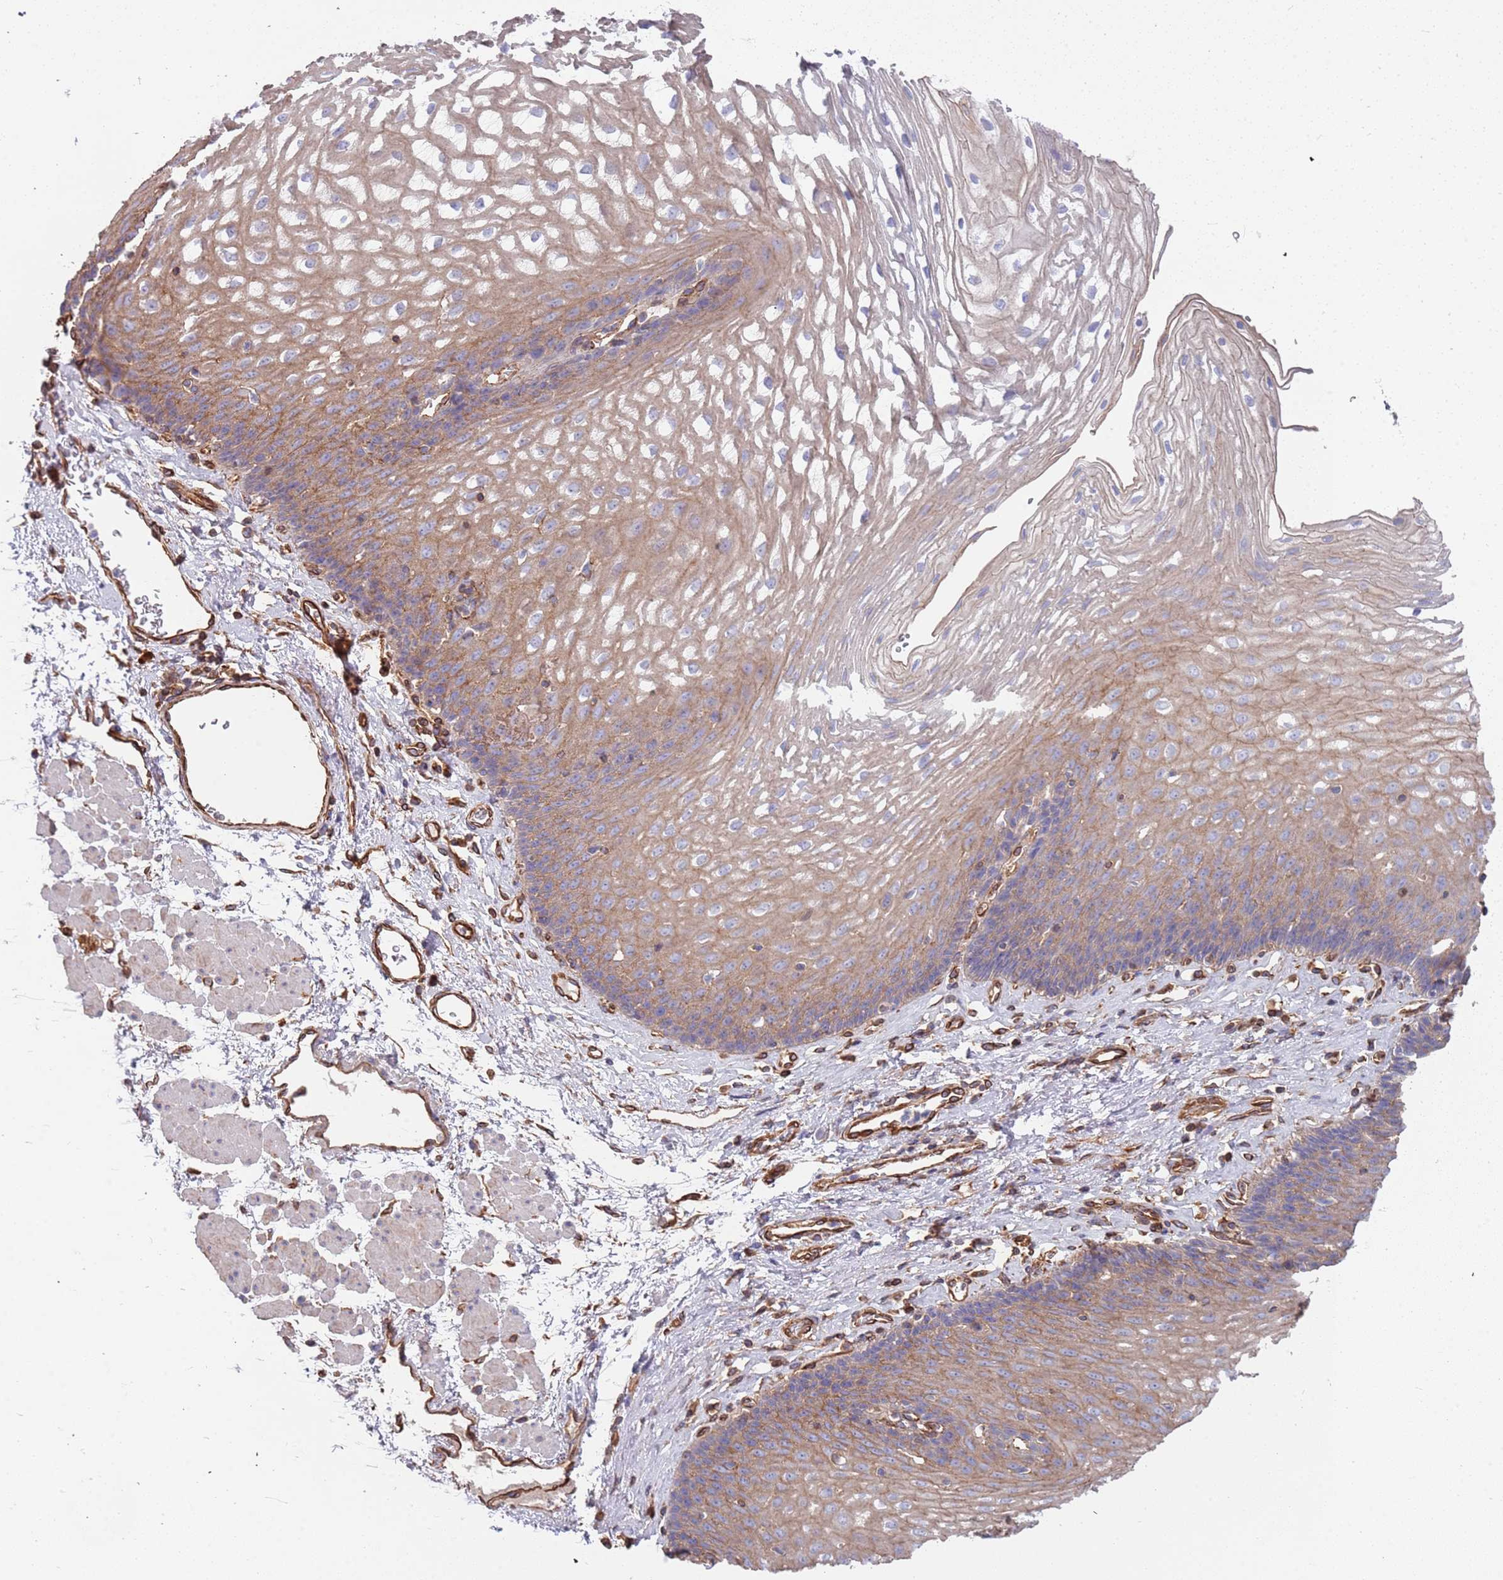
{"staining": {"intensity": "weak", "quantity": "25%-75%", "location": "cytoplasmic/membranous"}, "tissue": "esophagus", "cell_type": "Squamous epithelial cells", "image_type": "normal", "snomed": [{"axis": "morphology", "description": "Normal tissue, NOS"}, {"axis": "topography", "description": "Esophagus"}], "caption": "Protein staining of benign esophagus demonstrates weak cytoplasmic/membranous positivity in approximately 25%-75% of squamous epithelial cells. Ihc stains the protein in brown and the nuclei are stained blue.", "gene": "JAKMIP2", "patient": {"sex": "female", "age": 66}}